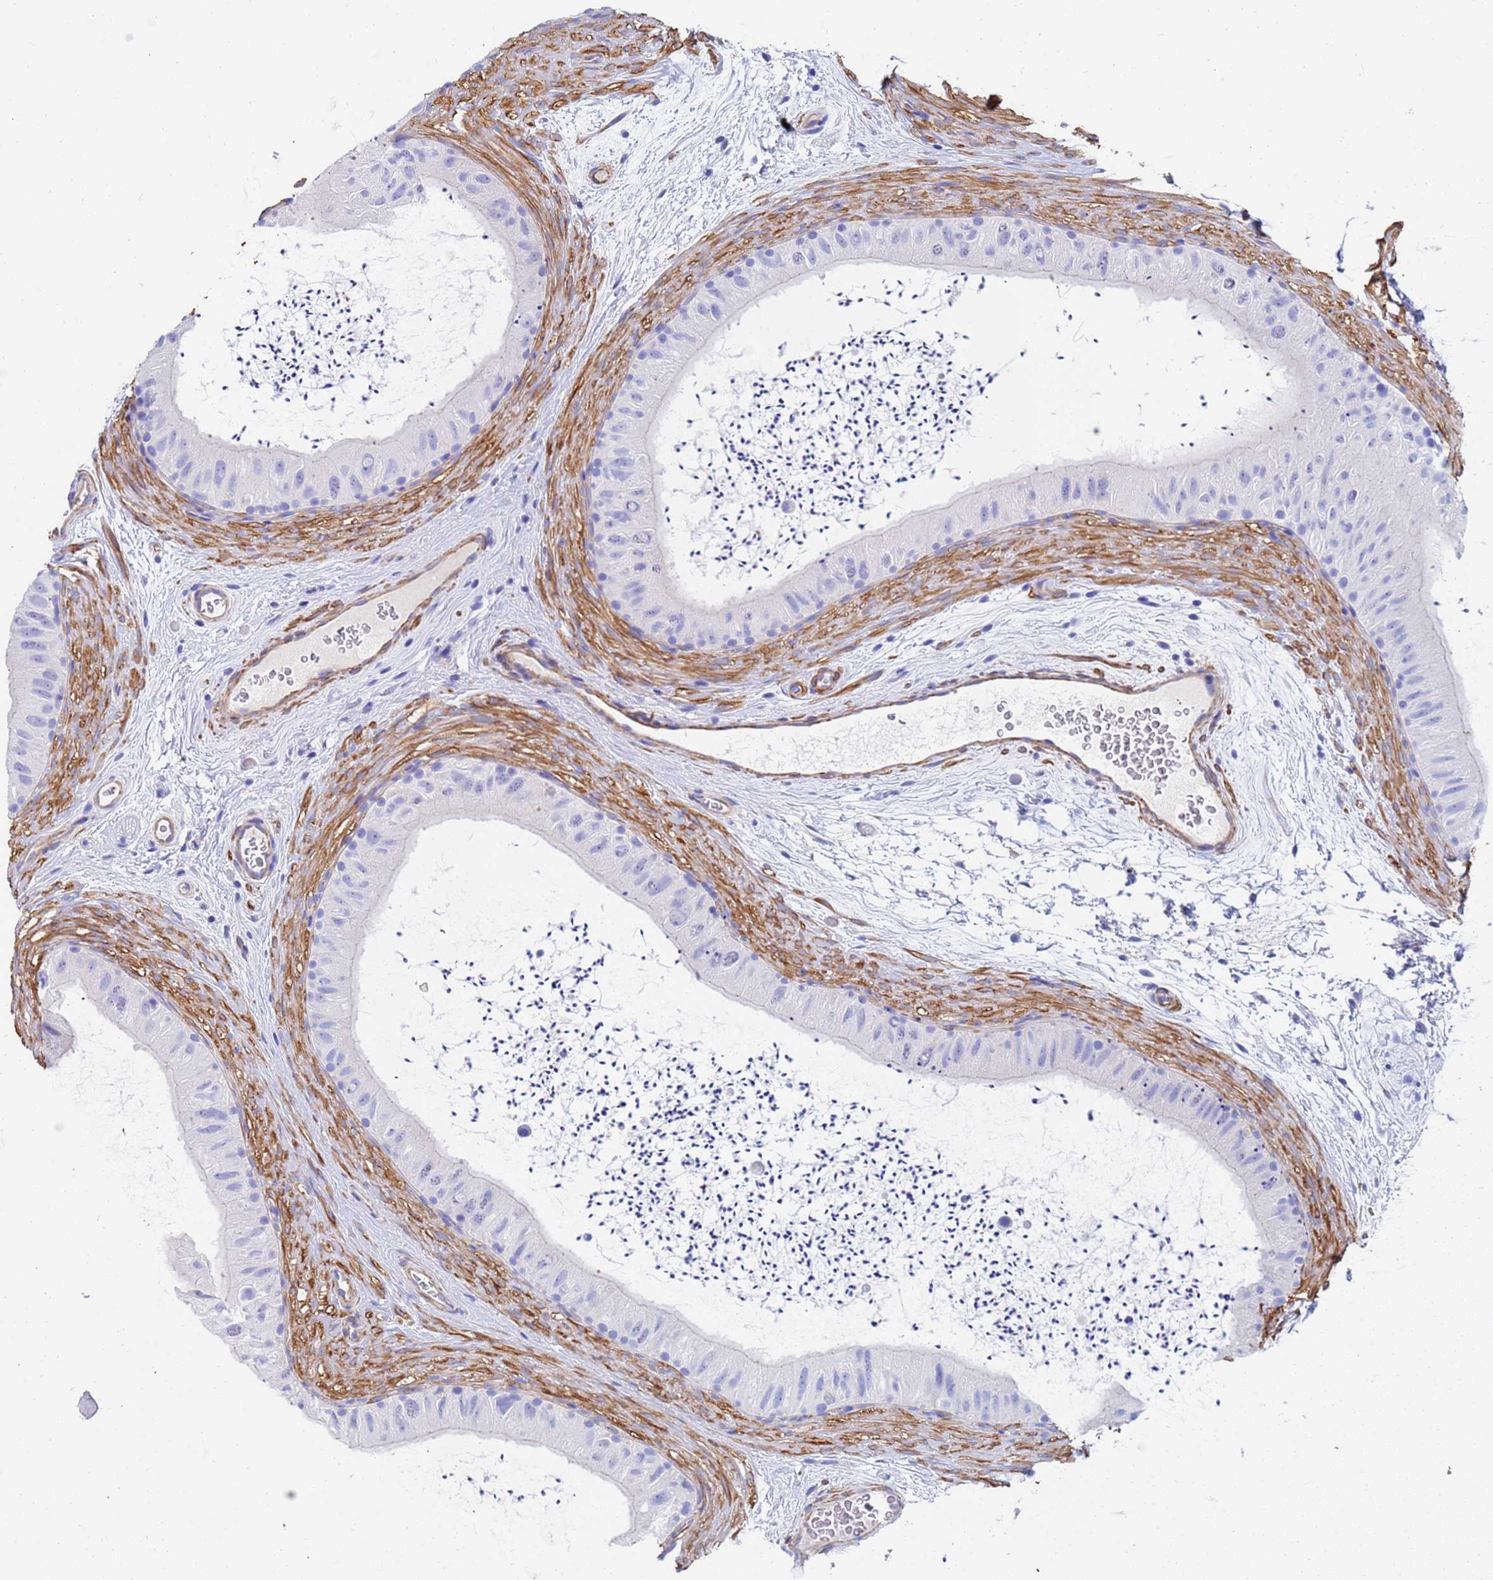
{"staining": {"intensity": "negative", "quantity": "none", "location": "none"}, "tissue": "epididymis", "cell_type": "Glandular cells", "image_type": "normal", "snomed": [{"axis": "morphology", "description": "Normal tissue, NOS"}, {"axis": "topography", "description": "Epididymis"}], "caption": "This is an immunohistochemistry micrograph of normal human epididymis. There is no expression in glandular cells.", "gene": "CST1", "patient": {"sex": "male", "age": 50}}